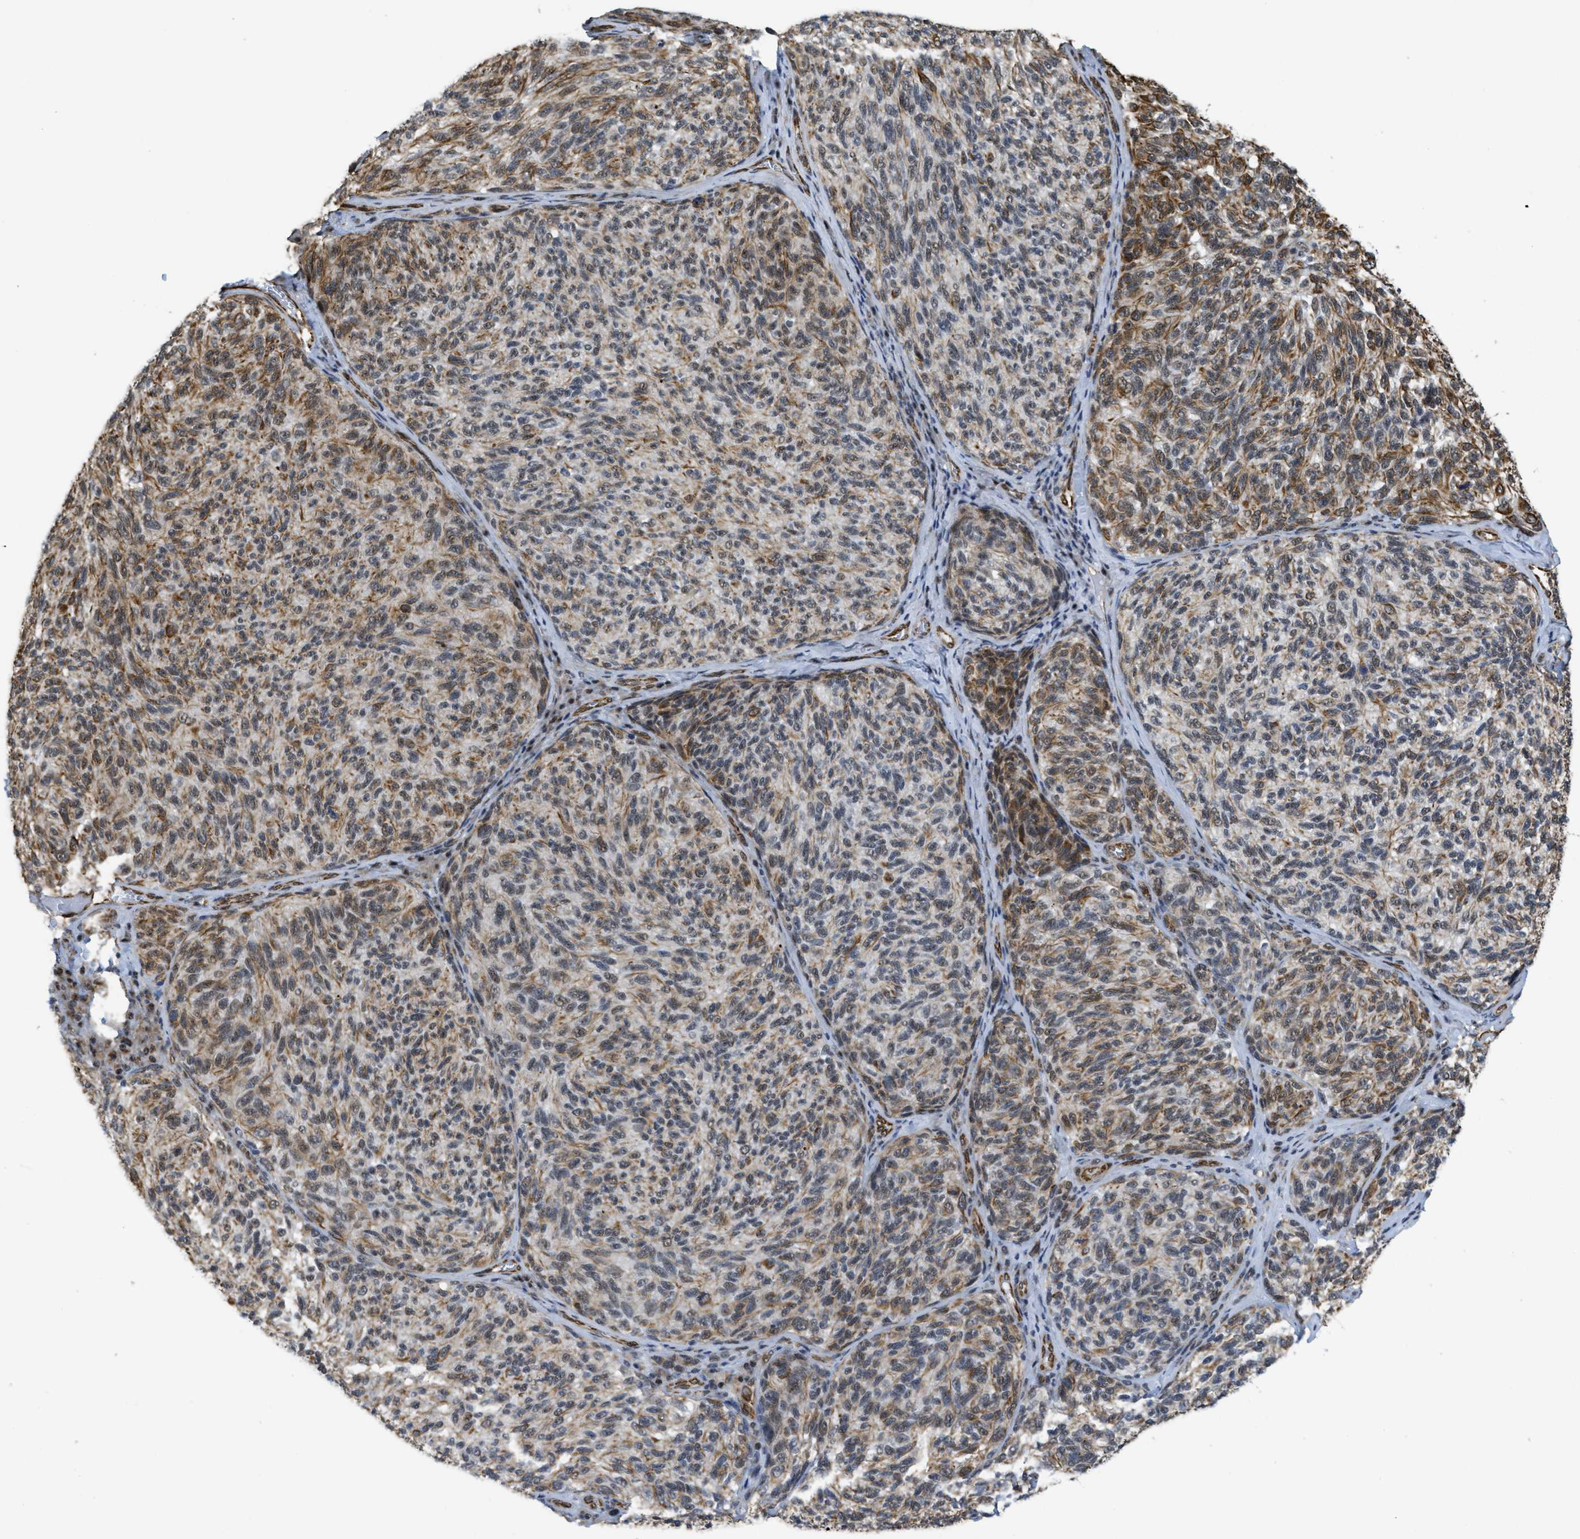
{"staining": {"intensity": "weak", "quantity": ">75%", "location": "cytoplasmic/membranous,nuclear"}, "tissue": "melanoma", "cell_type": "Tumor cells", "image_type": "cancer", "snomed": [{"axis": "morphology", "description": "Malignant melanoma, NOS"}, {"axis": "topography", "description": "Skin"}], "caption": "Immunohistochemistry (IHC) (DAB (3,3'-diaminobenzidine)) staining of human malignant melanoma demonstrates weak cytoplasmic/membranous and nuclear protein positivity in approximately >75% of tumor cells.", "gene": "LRRC8B", "patient": {"sex": "female", "age": 73}}